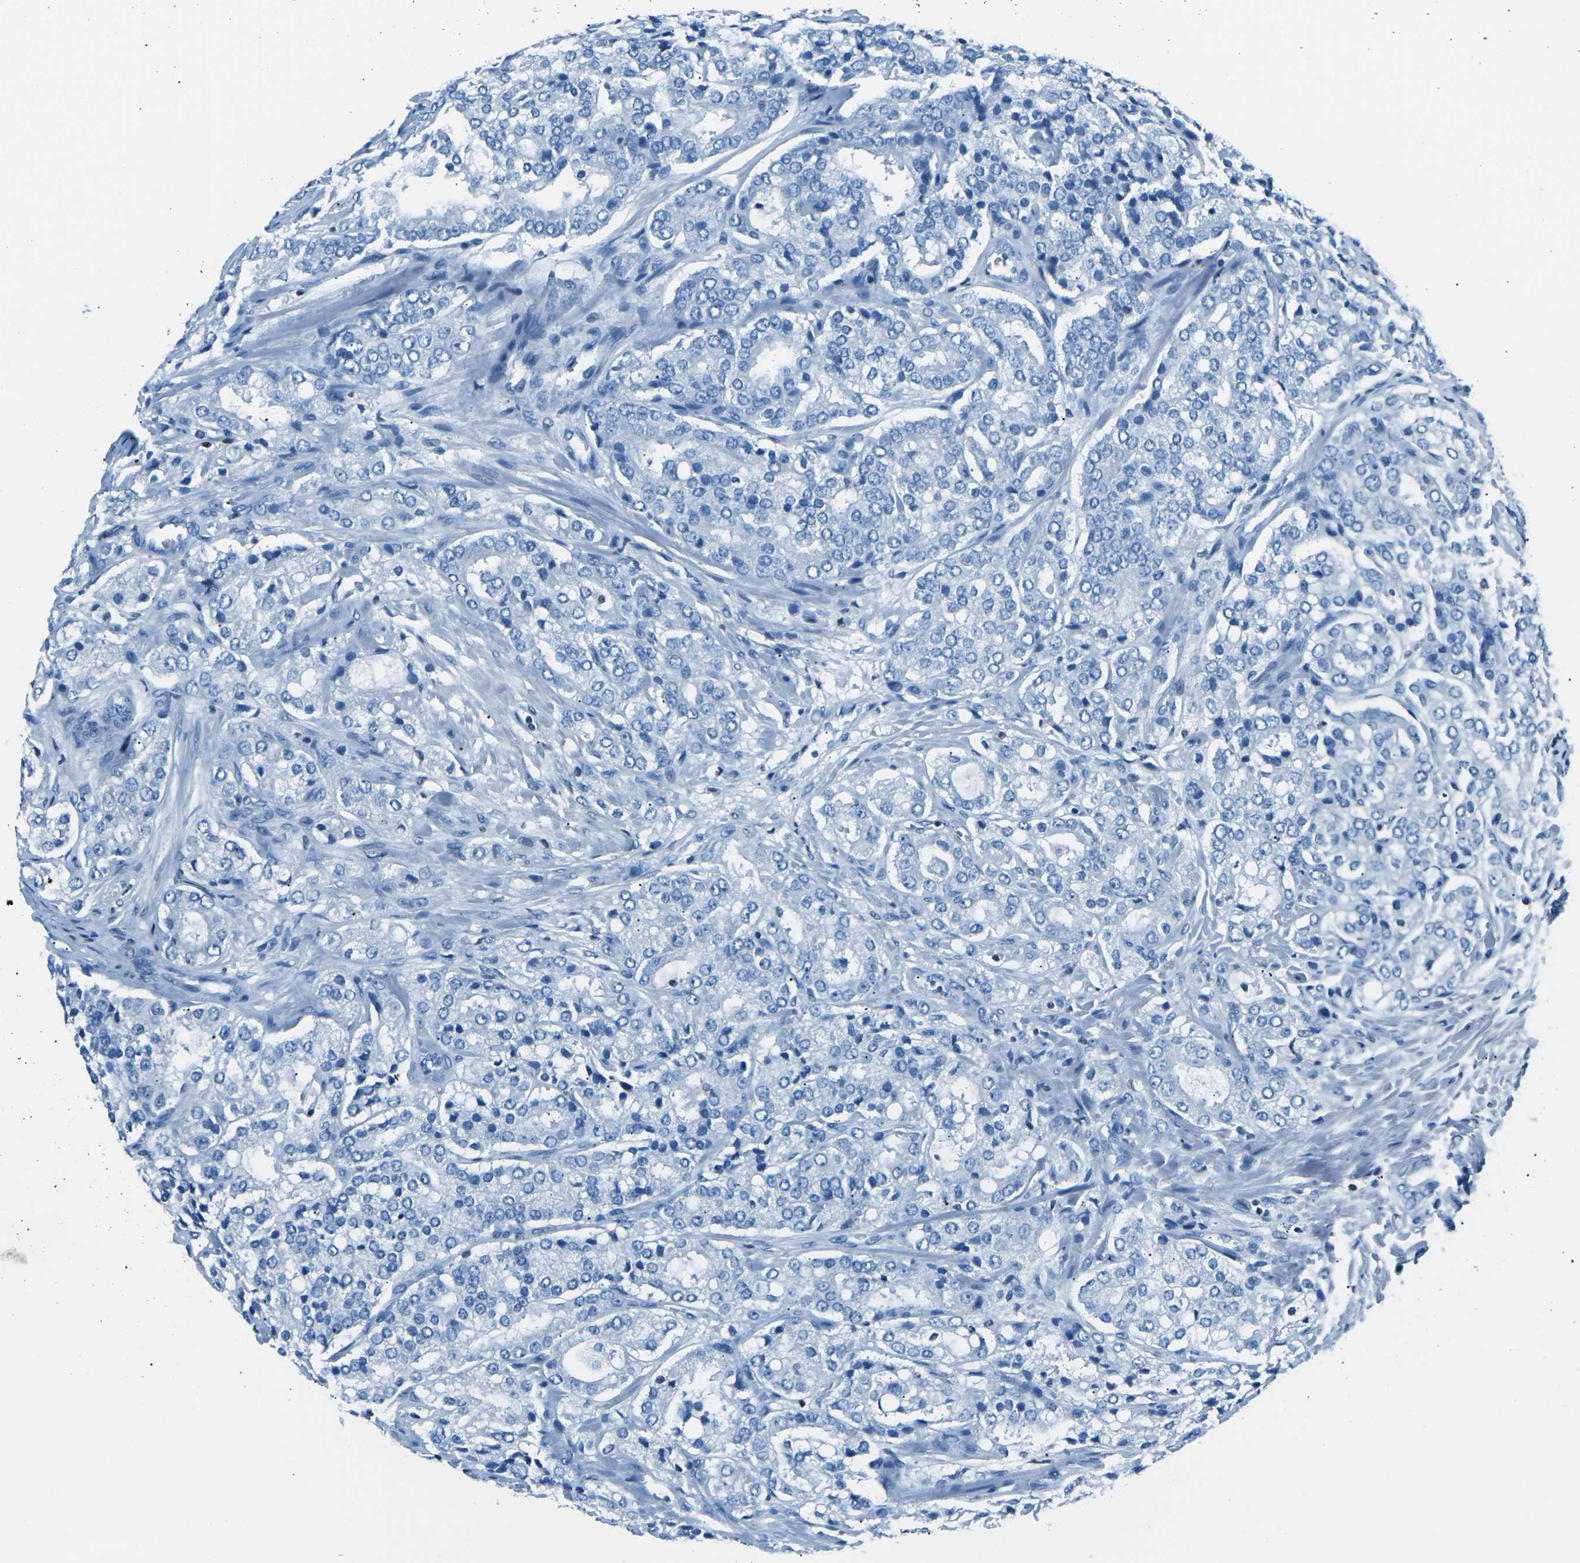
{"staining": {"intensity": "negative", "quantity": "none", "location": "none"}, "tissue": "prostate cancer", "cell_type": "Tumor cells", "image_type": "cancer", "snomed": [{"axis": "morphology", "description": "Adenocarcinoma, High grade"}, {"axis": "topography", "description": "Prostate"}], "caption": "High magnification brightfield microscopy of prostate cancer stained with DAB (brown) and counterstained with hematoxylin (blue): tumor cells show no significant expression.", "gene": "CELF2", "patient": {"sex": "male", "age": 65}}